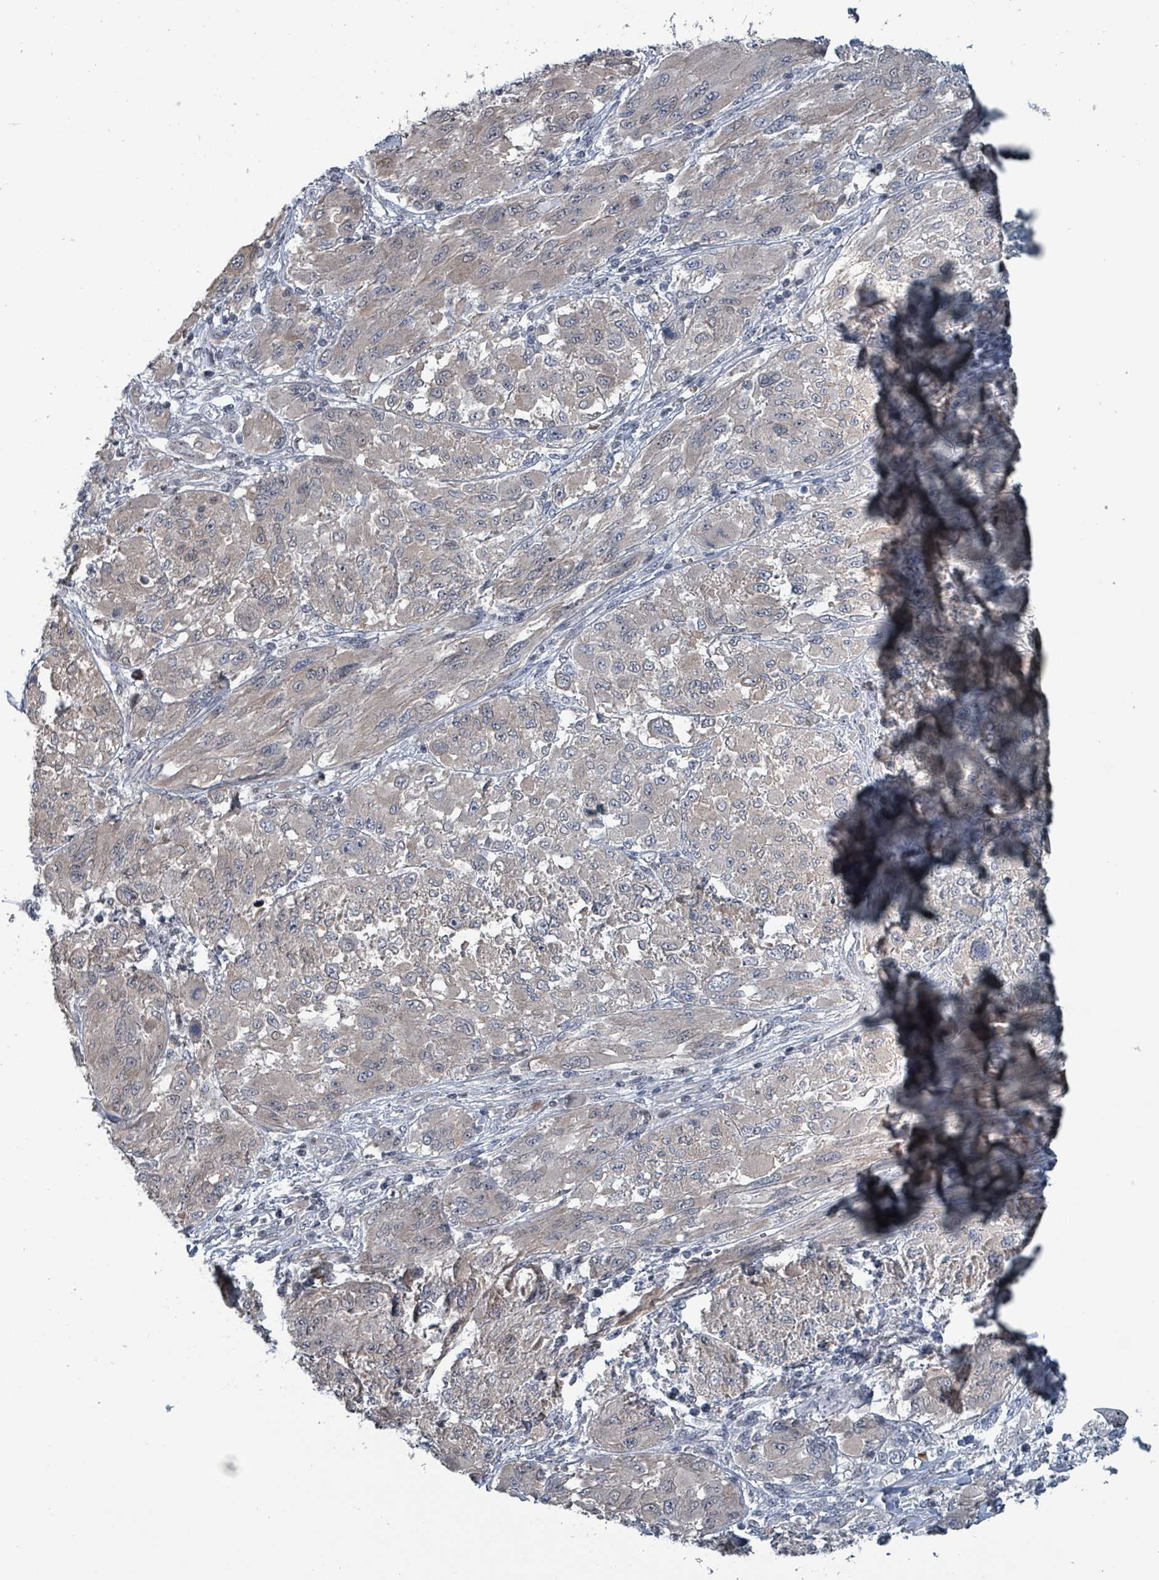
{"staining": {"intensity": "weak", "quantity": "<25%", "location": "cytoplasmic/membranous"}, "tissue": "melanoma", "cell_type": "Tumor cells", "image_type": "cancer", "snomed": [{"axis": "morphology", "description": "Malignant melanoma, NOS"}, {"axis": "topography", "description": "Skin"}], "caption": "The IHC histopathology image has no significant staining in tumor cells of melanoma tissue.", "gene": "BIVM", "patient": {"sex": "female", "age": 91}}